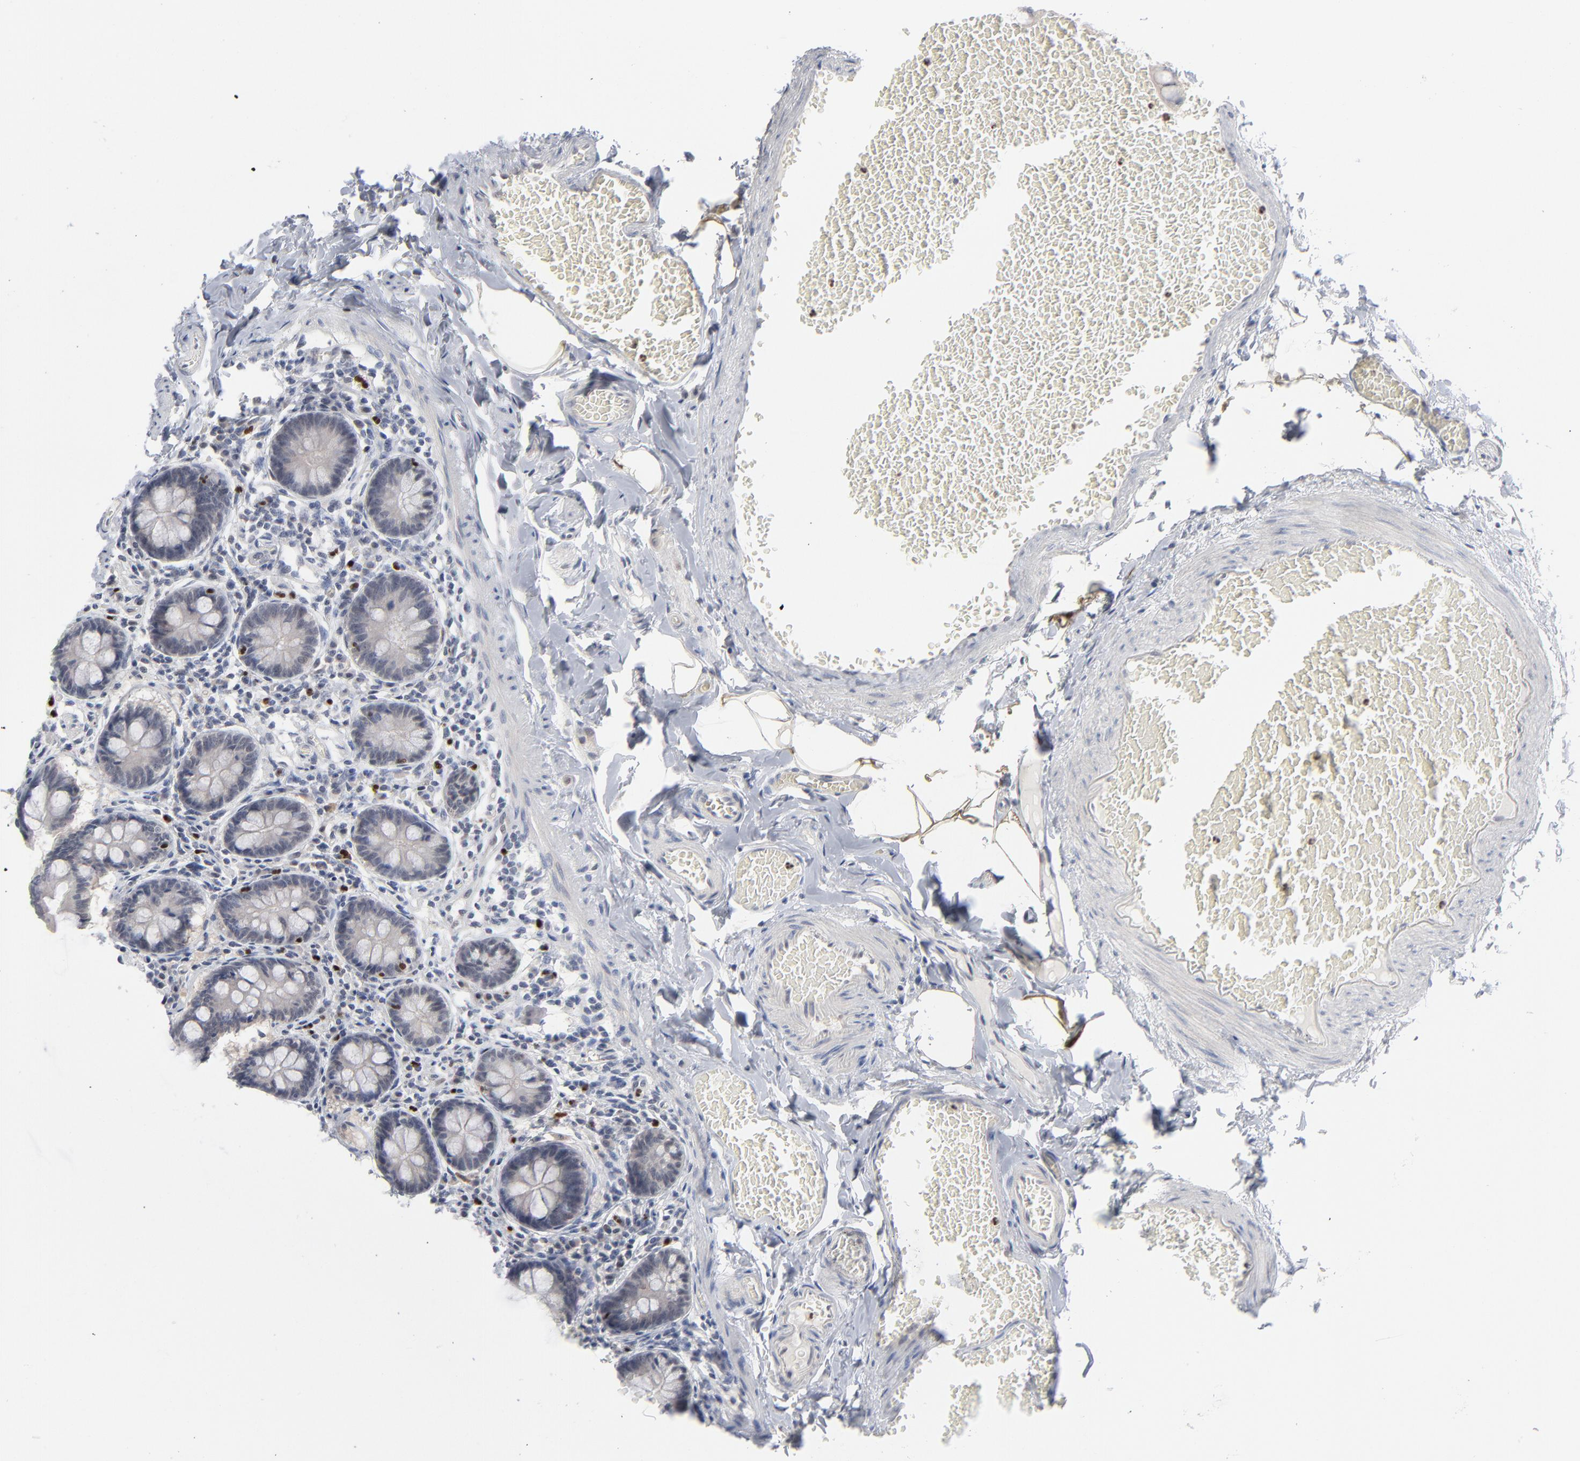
{"staining": {"intensity": "weak", "quantity": "<25%", "location": "cytoplasmic/membranous"}, "tissue": "small intestine", "cell_type": "Glandular cells", "image_type": "normal", "snomed": [{"axis": "morphology", "description": "Normal tissue, NOS"}, {"axis": "topography", "description": "Small intestine"}], "caption": "Immunohistochemistry (IHC) photomicrograph of benign human small intestine stained for a protein (brown), which displays no expression in glandular cells.", "gene": "FOXN2", "patient": {"sex": "male", "age": 41}}